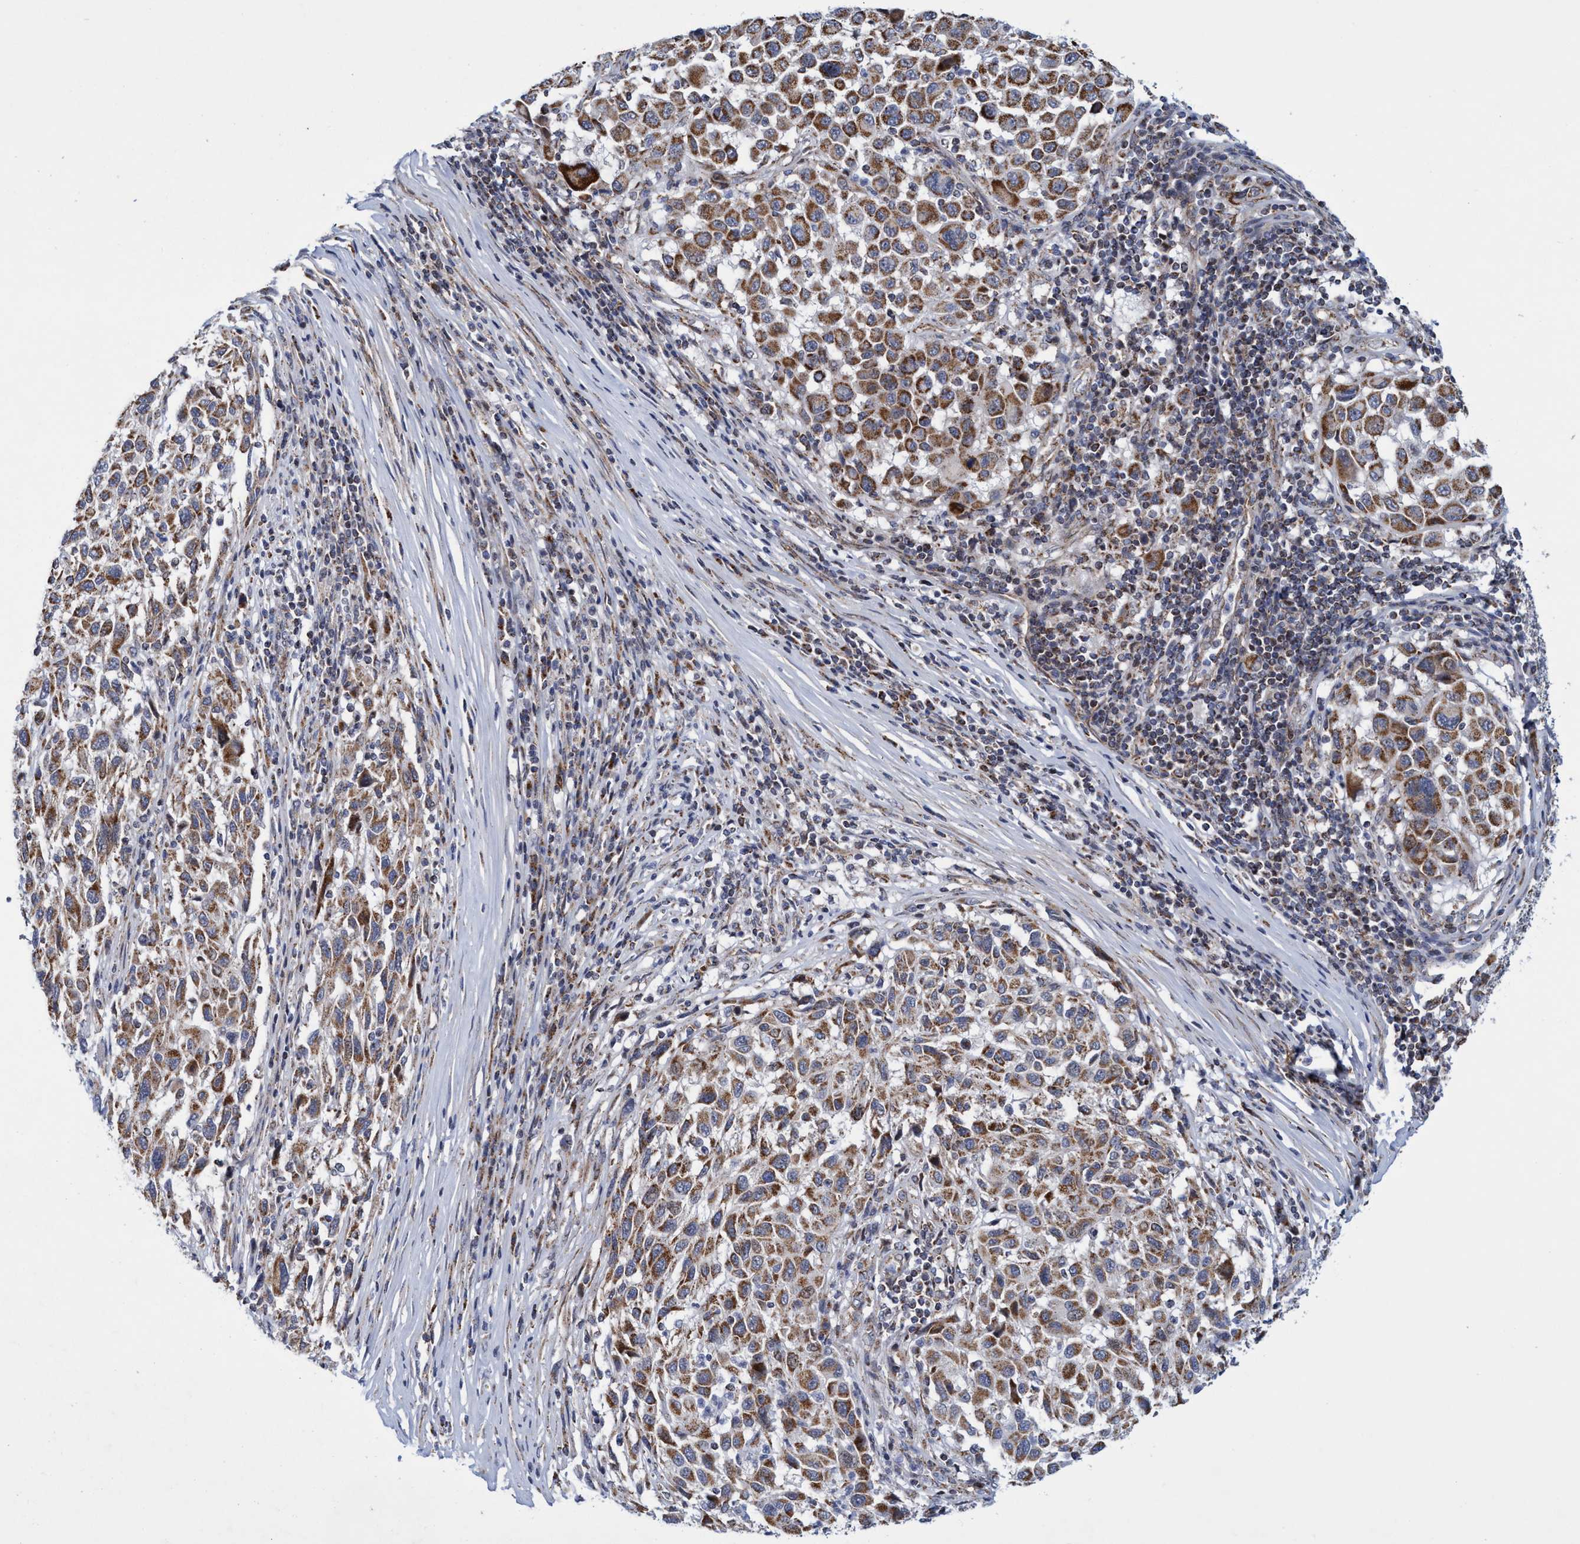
{"staining": {"intensity": "moderate", "quantity": ">75%", "location": "cytoplasmic/membranous"}, "tissue": "melanoma", "cell_type": "Tumor cells", "image_type": "cancer", "snomed": [{"axis": "morphology", "description": "Malignant melanoma, Metastatic site"}, {"axis": "topography", "description": "Lymph node"}], "caption": "Immunohistochemistry of human malignant melanoma (metastatic site) shows medium levels of moderate cytoplasmic/membranous positivity in about >75% of tumor cells.", "gene": "POLR1F", "patient": {"sex": "male", "age": 61}}